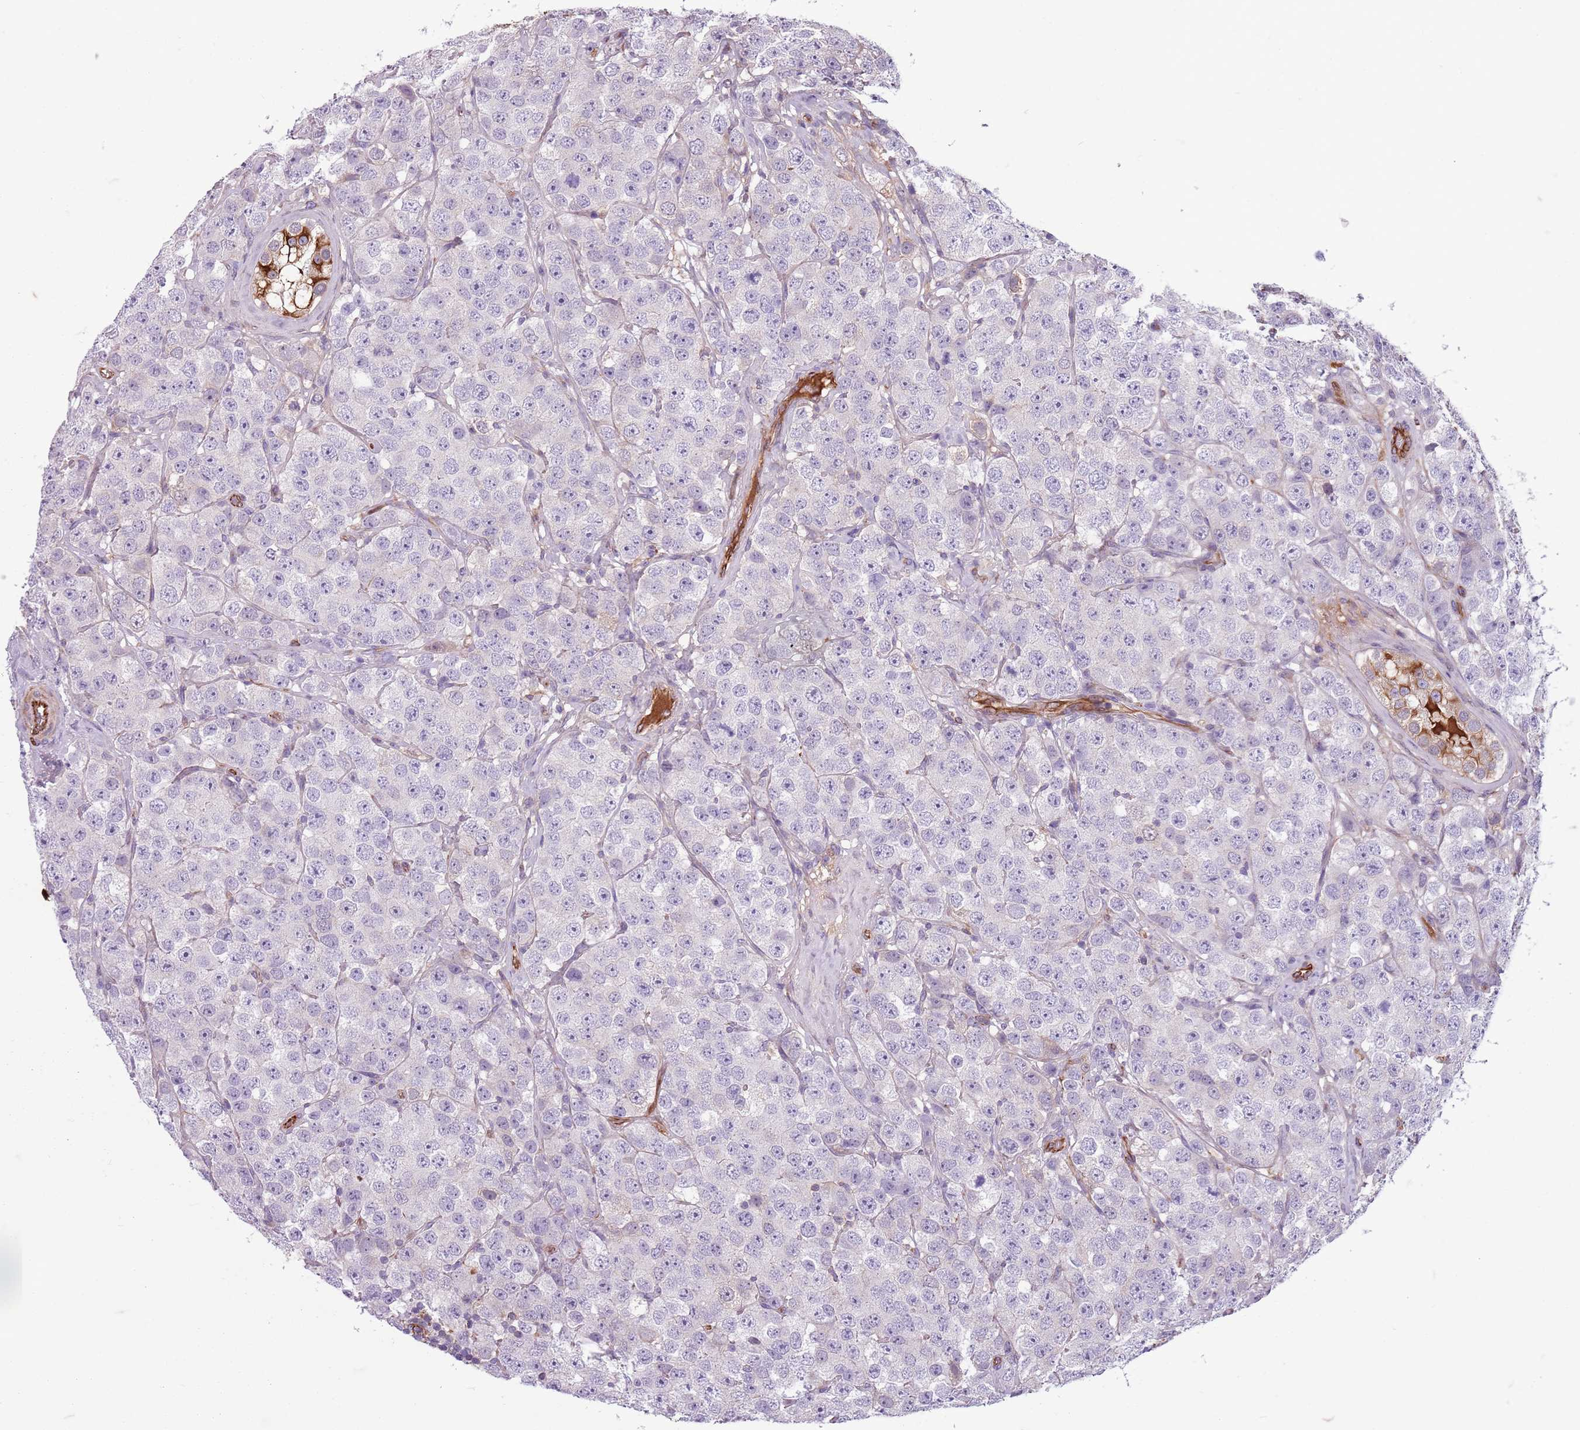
{"staining": {"intensity": "negative", "quantity": "none", "location": "none"}, "tissue": "testis cancer", "cell_type": "Tumor cells", "image_type": "cancer", "snomed": [{"axis": "morphology", "description": "Seminoma, NOS"}, {"axis": "topography", "description": "Testis"}], "caption": "Tumor cells are negative for protein expression in human testis cancer.", "gene": "TAS2R38", "patient": {"sex": "male", "age": 28}}